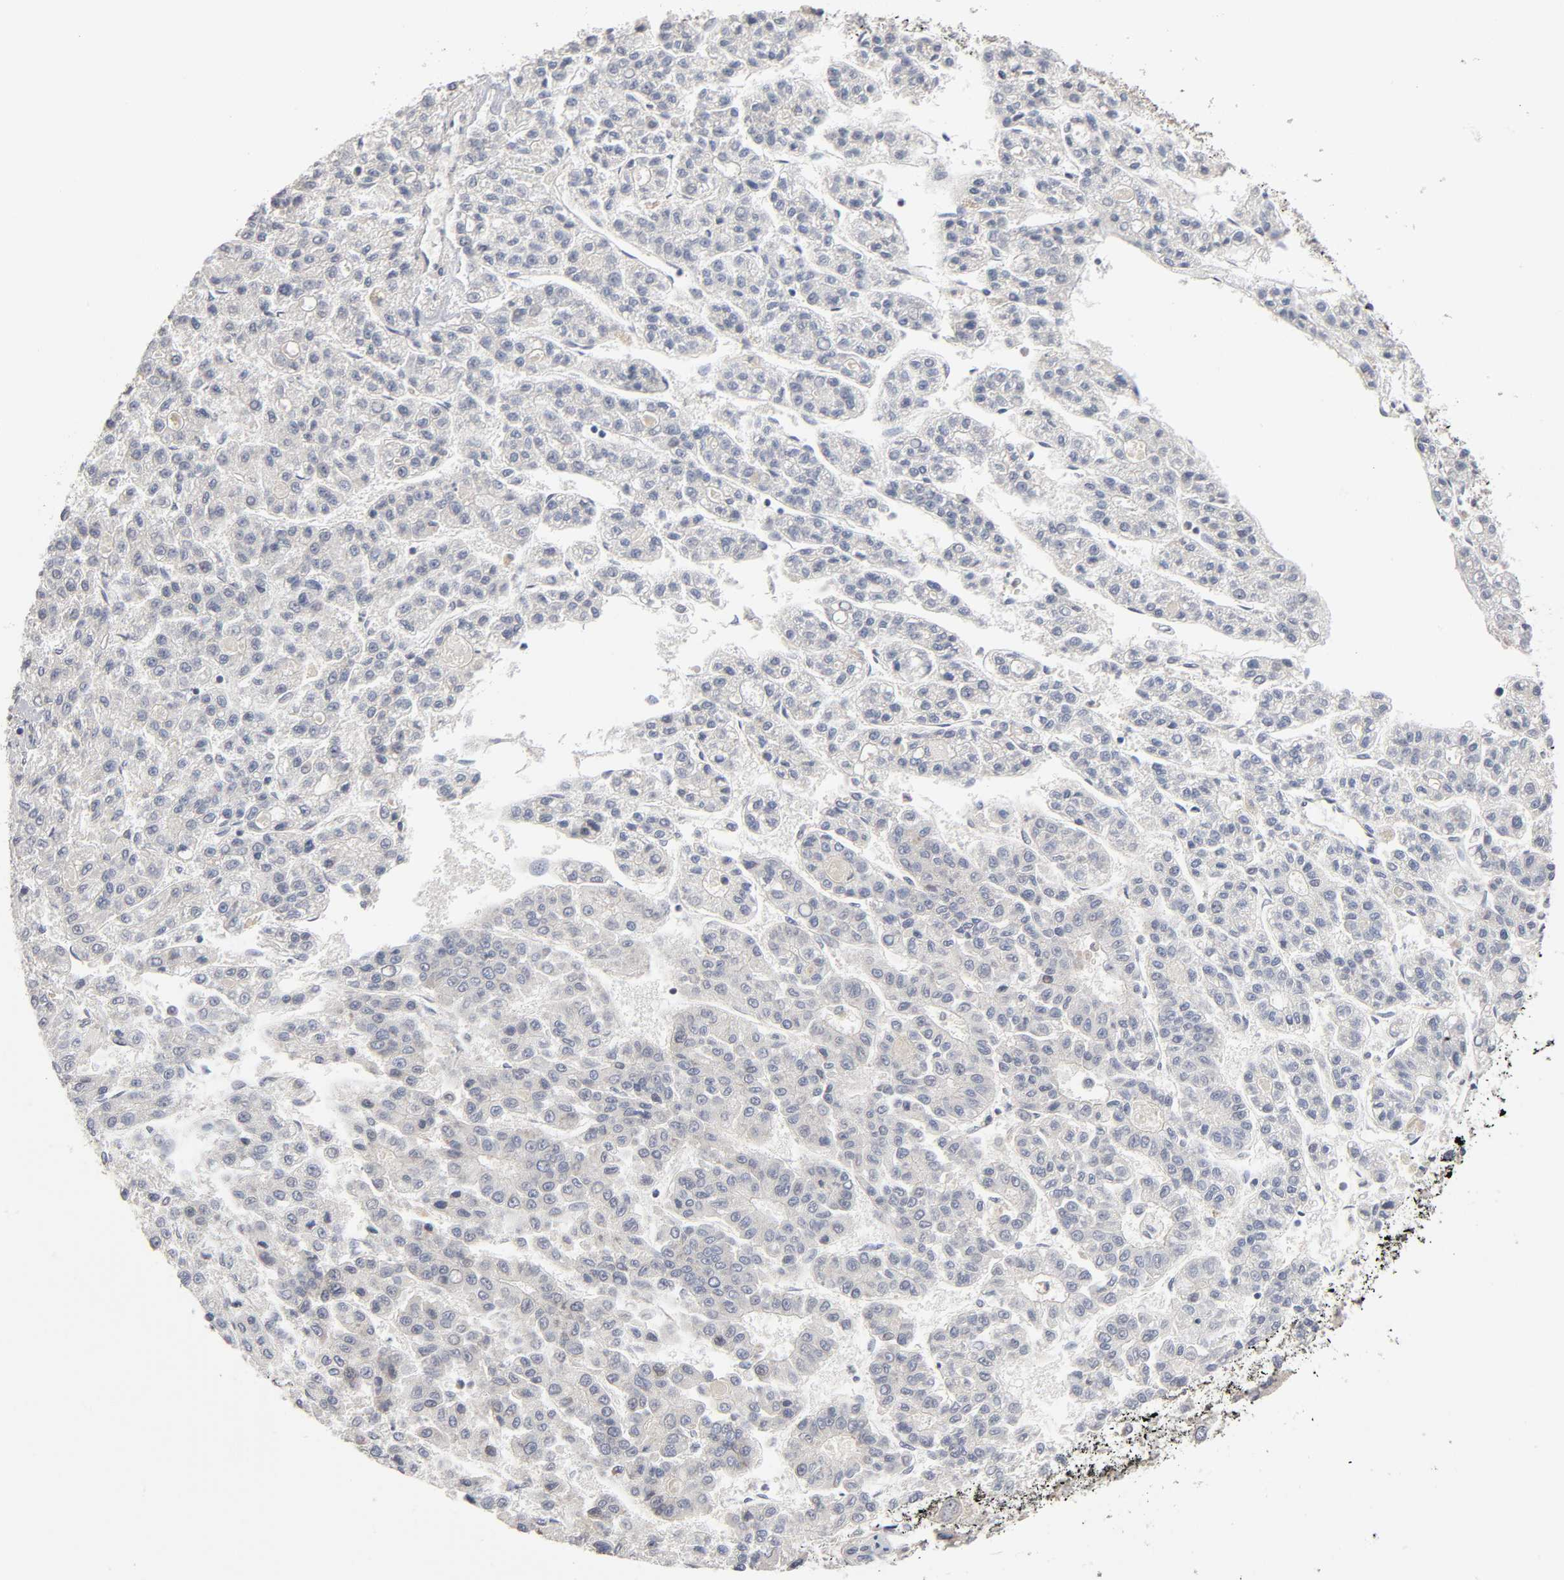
{"staining": {"intensity": "weak", "quantity": ">75%", "location": "cytoplasmic/membranous"}, "tissue": "liver cancer", "cell_type": "Tumor cells", "image_type": "cancer", "snomed": [{"axis": "morphology", "description": "Carcinoma, Hepatocellular, NOS"}, {"axis": "topography", "description": "Liver"}], "caption": "The immunohistochemical stain labels weak cytoplasmic/membranous staining in tumor cells of liver cancer (hepatocellular carcinoma) tissue.", "gene": "IL4R", "patient": {"sex": "male", "age": 70}}